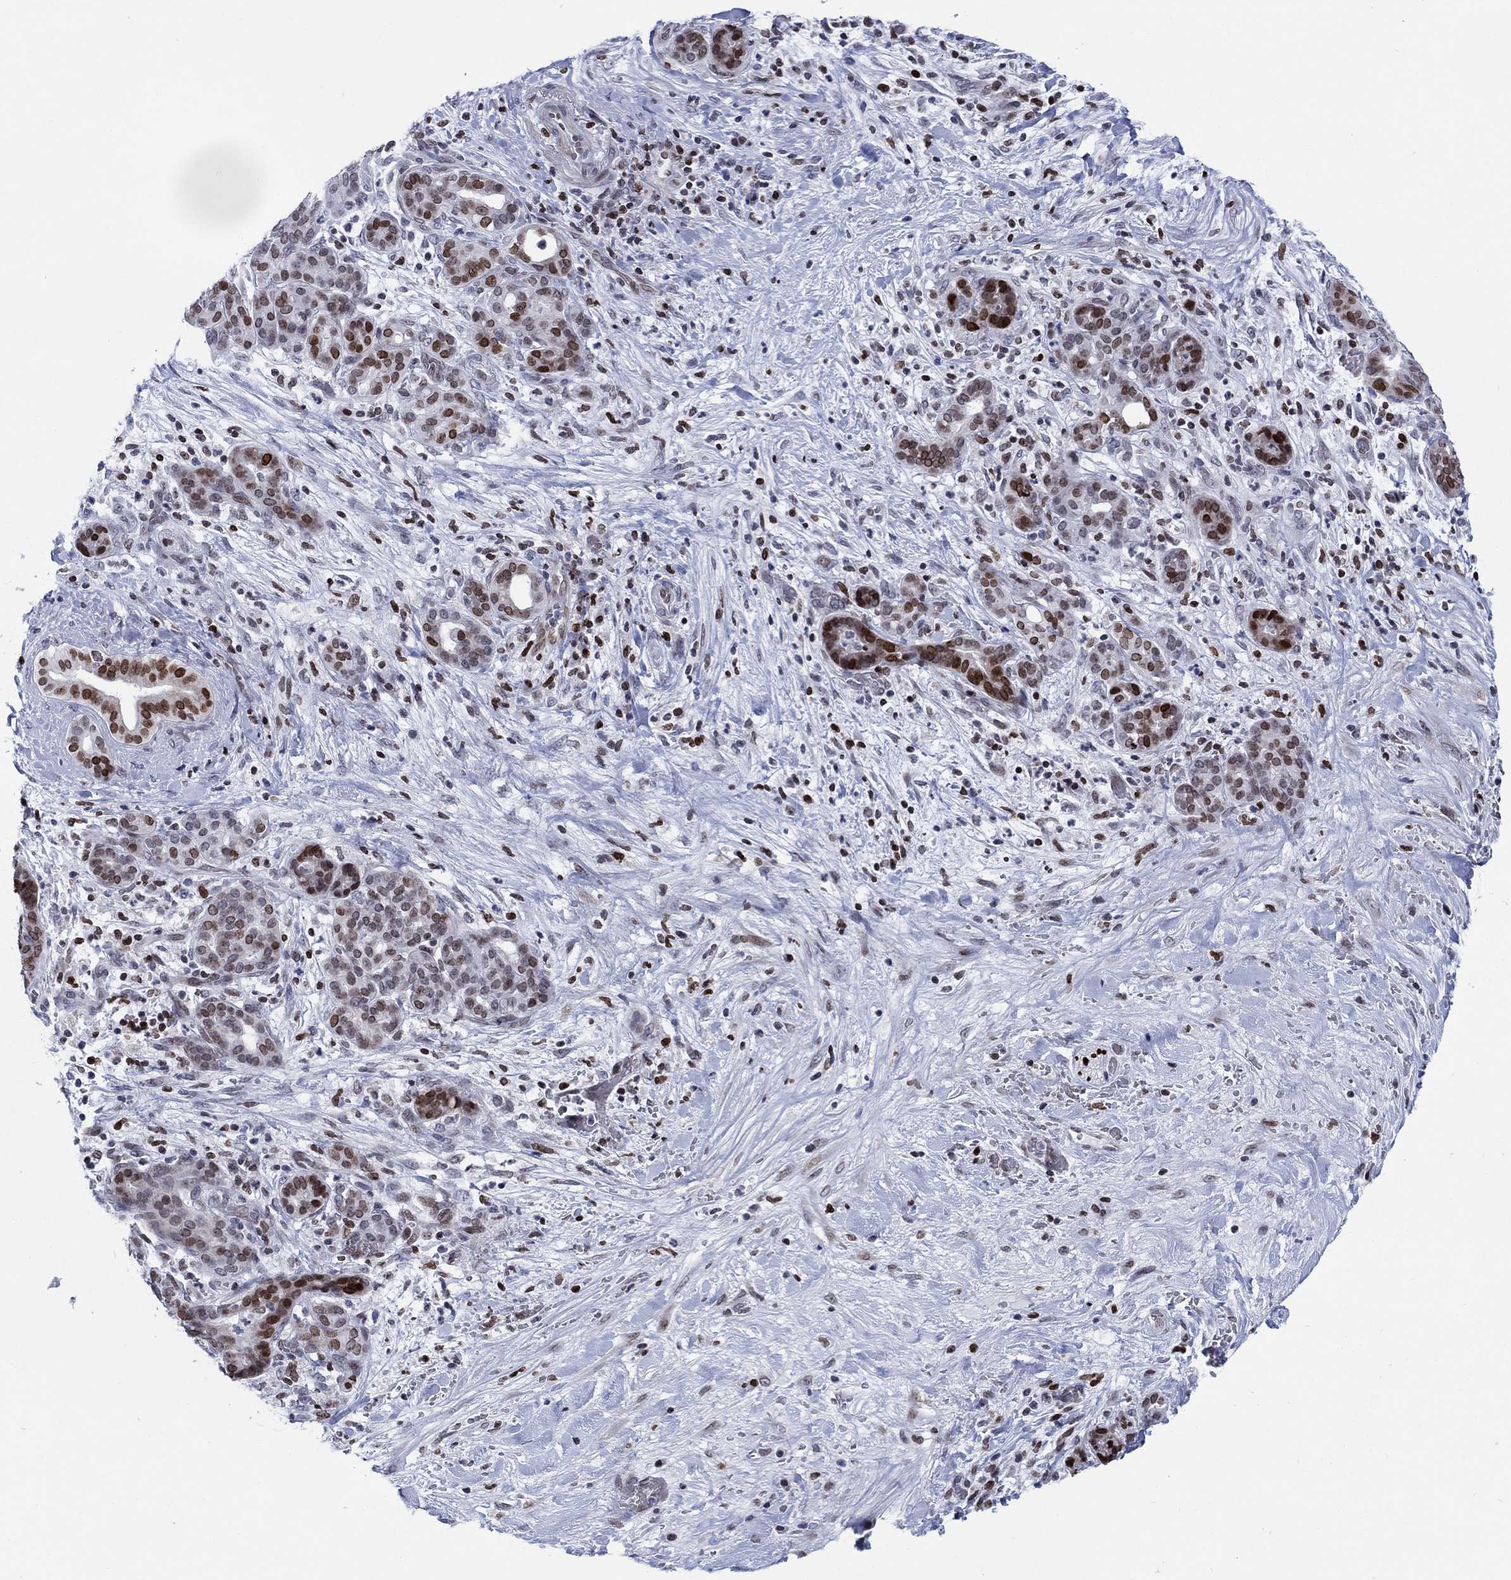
{"staining": {"intensity": "strong", "quantity": "25%-75%", "location": "nuclear"}, "tissue": "pancreatic cancer", "cell_type": "Tumor cells", "image_type": "cancer", "snomed": [{"axis": "morphology", "description": "Adenocarcinoma, NOS"}, {"axis": "topography", "description": "Pancreas"}], "caption": "Pancreatic adenocarcinoma was stained to show a protein in brown. There is high levels of strong nuclear staining in about 25%-75% of tumor cells.", "gene": "HMGA1", "patient": {"sex": "male", "age": 44}}